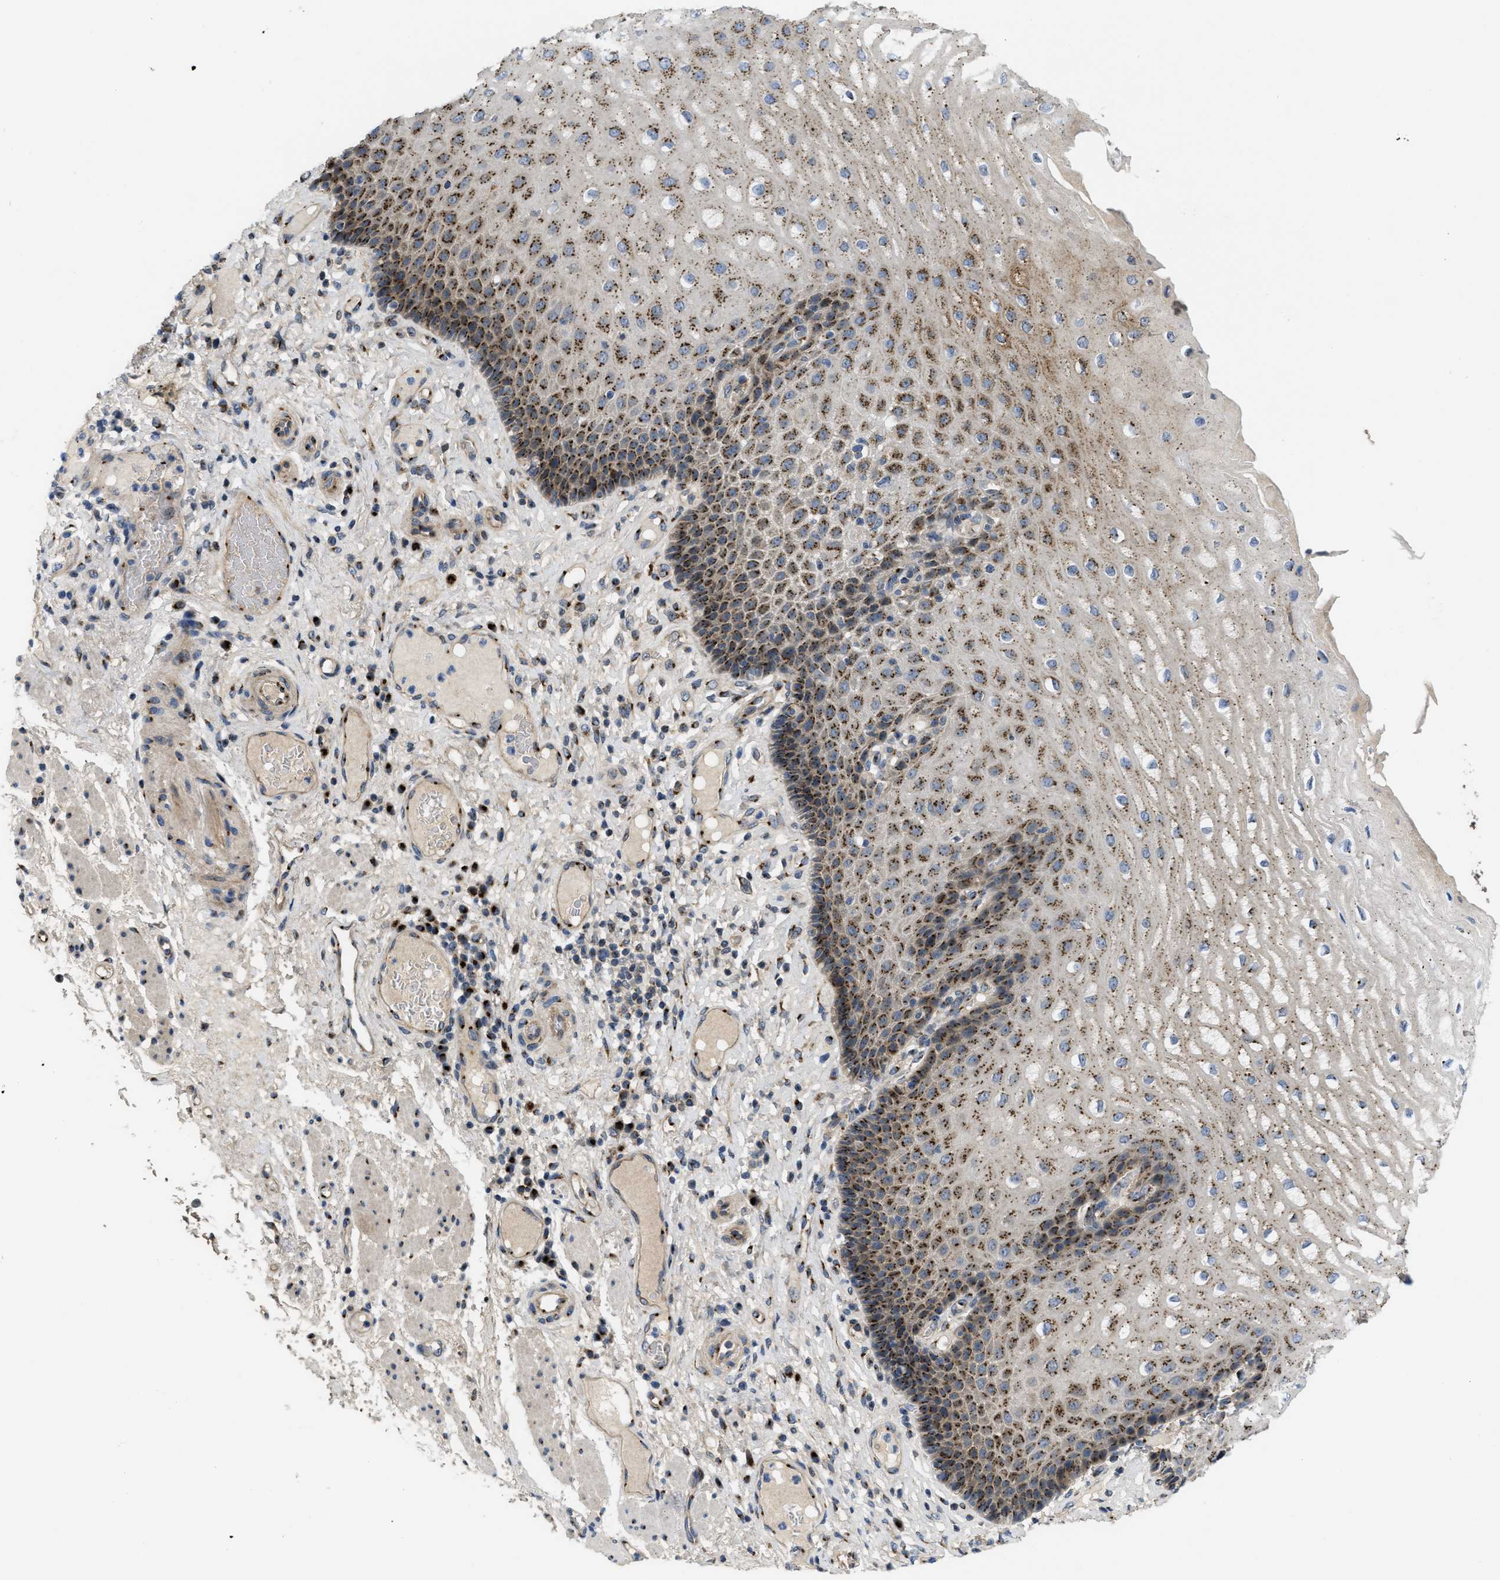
{"staining": {"intensity": "strong", "quantity": "25%-75%", "location": "cytoplasmic/membranous"}, "tissue": "esophagus", "cell_type": "Squamous epithelial cells", "image_type": "normal", "snomed": [{"axis": "morphology", "description": "Normal tissue, NOS"}, {"axis": "topography", "description": "Esophagus"}], "caption": "Brown immunohistochemical staining in unremarkable human esophagus demonstrates strong cytoplasmic/membranous staining in approximately 25%-75% of squamous epithelial cells. (Stains: DAB in brown, nuclei in blue, Microscopy: brightfield microscopy at high magnification).", "gene": "ZNF70", "patient": {"sex": "male", "age": 54}}